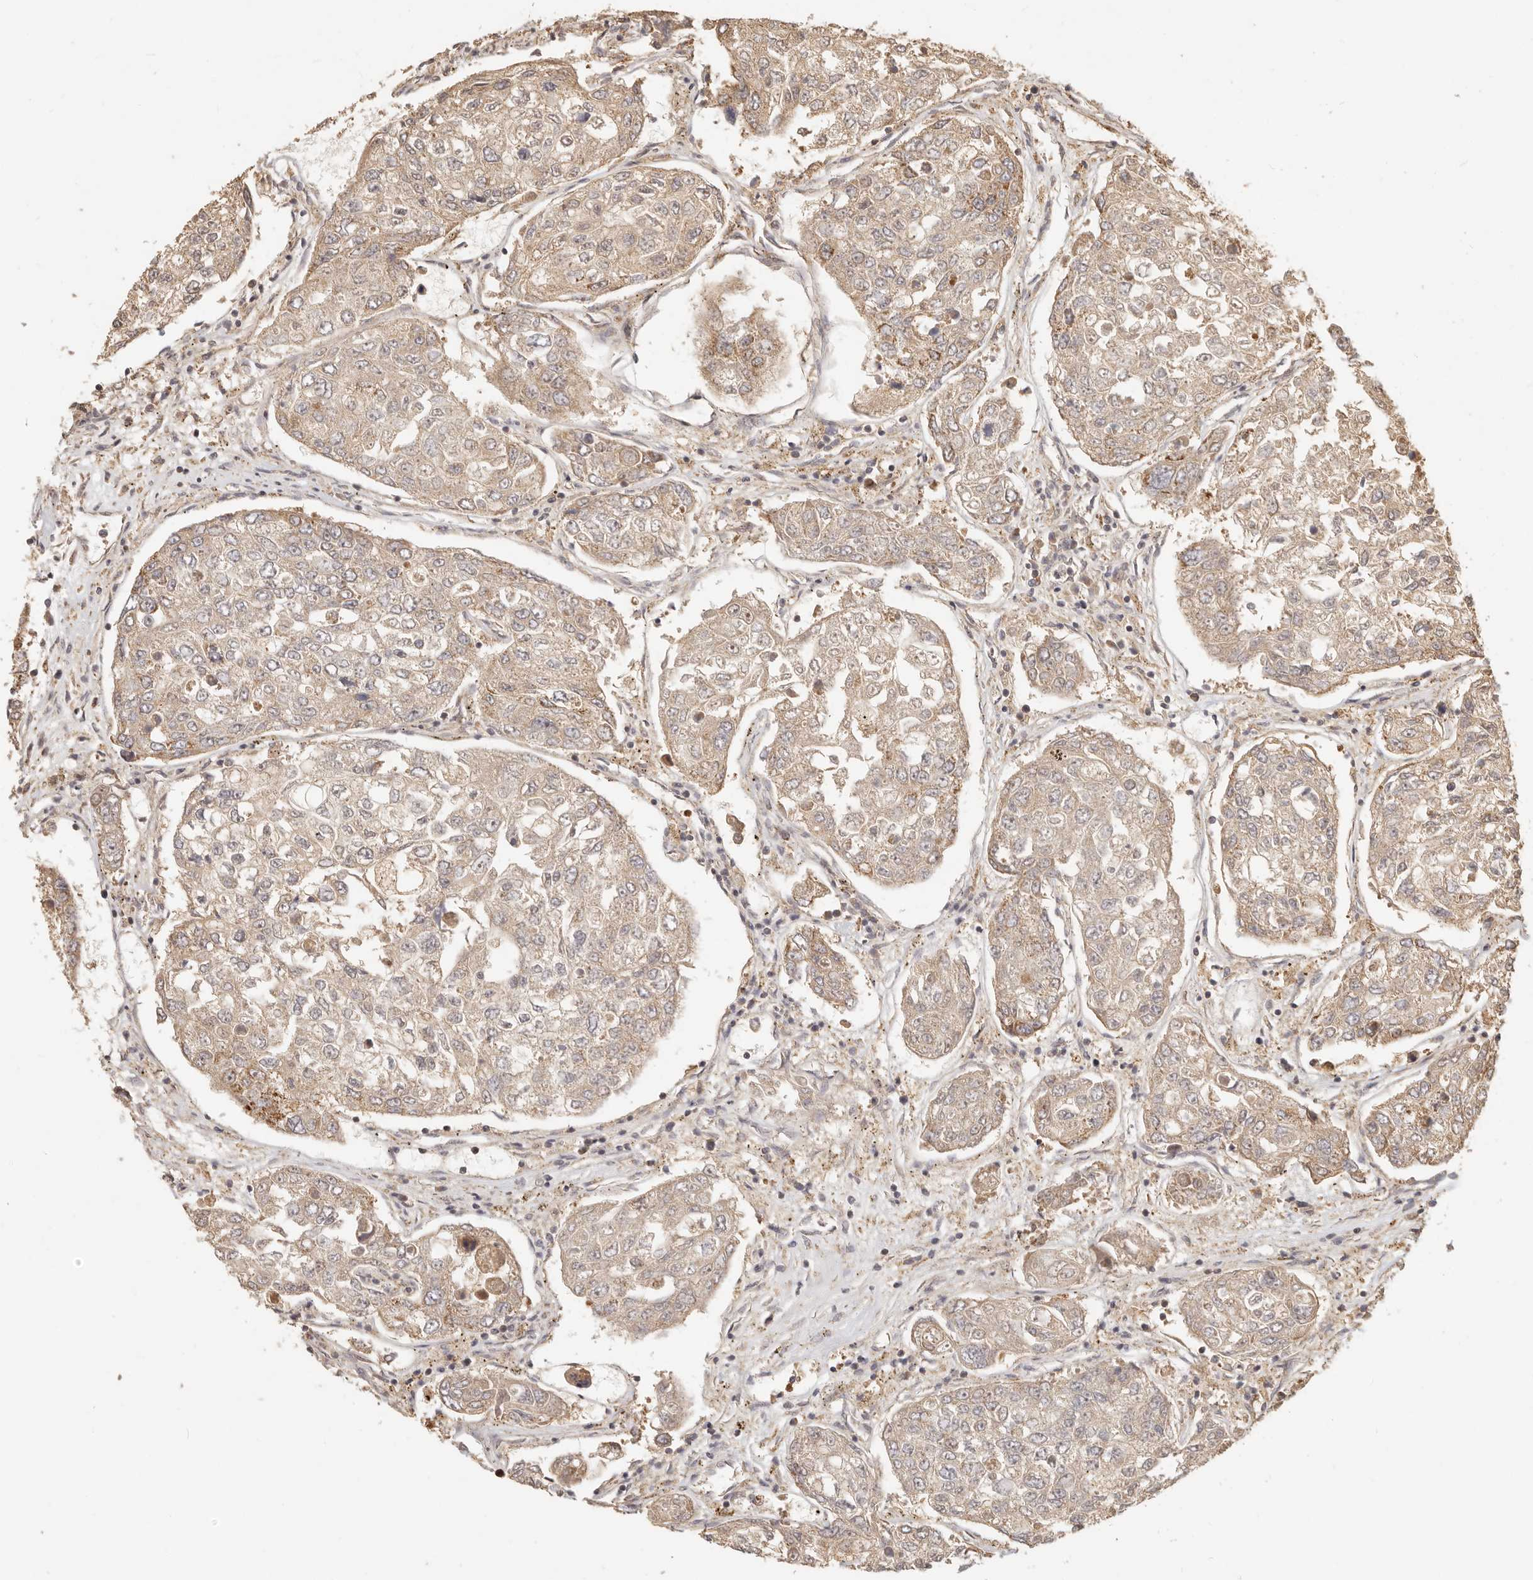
{"staining": {"intensity": "weak", "quantity": ">75%", "location": "cytoplasmic/membranous"}, "tissue": "urothelial cancer", "cell_type": "Tumor cells", "image_type": "cancer", "snomed": [{"axis": "morphology", "description": "Urothelial carcinoma, High grade"}, {"axis": "topography", "description": "Lymph node"}, {"axis": "topography", "description": "Urinary bladder"}], "caption": "The micrograph exhibits immunohistochemical staining of high-grade urothelial carcinoma. There is weak cytoplasmic/membranous expression is present in approximately >75% of tumor cells.", "gene": "TIMM17A", "patient": {"sex": "male", "age": 51}}